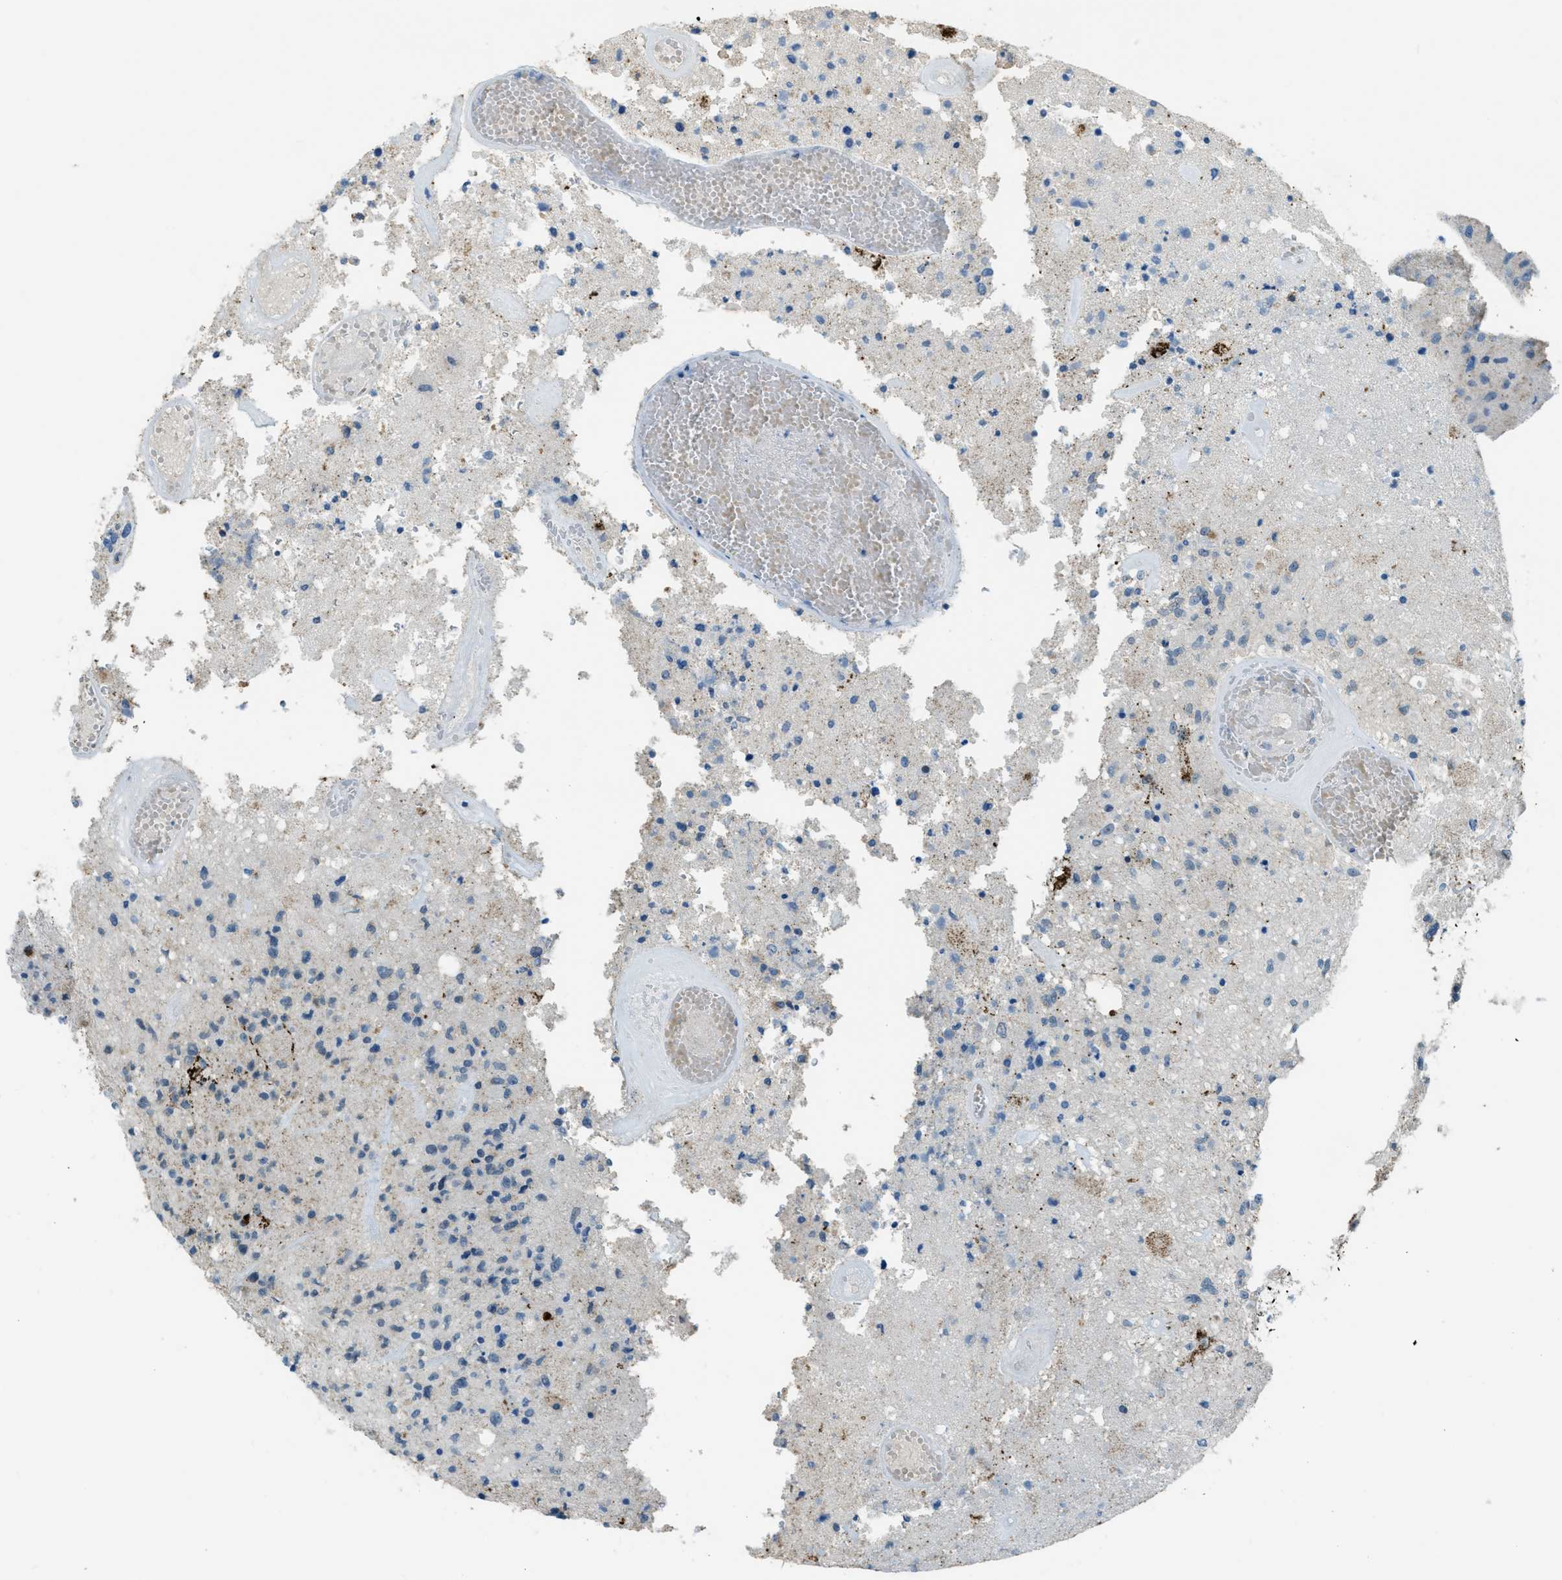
{"staining": {"intensity": "negative", "quantity": "none", "location": "none"}, "tissue": "glioma", "cell_type": "Tumor cells", "image_type": "cancer", "snomed": [{"axis": "morphology", "description": "Normal tissue, NOS"}, {"axis": "morphology", "description": "Glioma, malignant, High grade"}, {"axis": "topography", "description": "Cerebral cortex"}], "caption": "Protein analysis of glioma reveals no significant staining in tumor cells.", "gene": "CDON", "patient": {"sex": "male", "age": 77}}